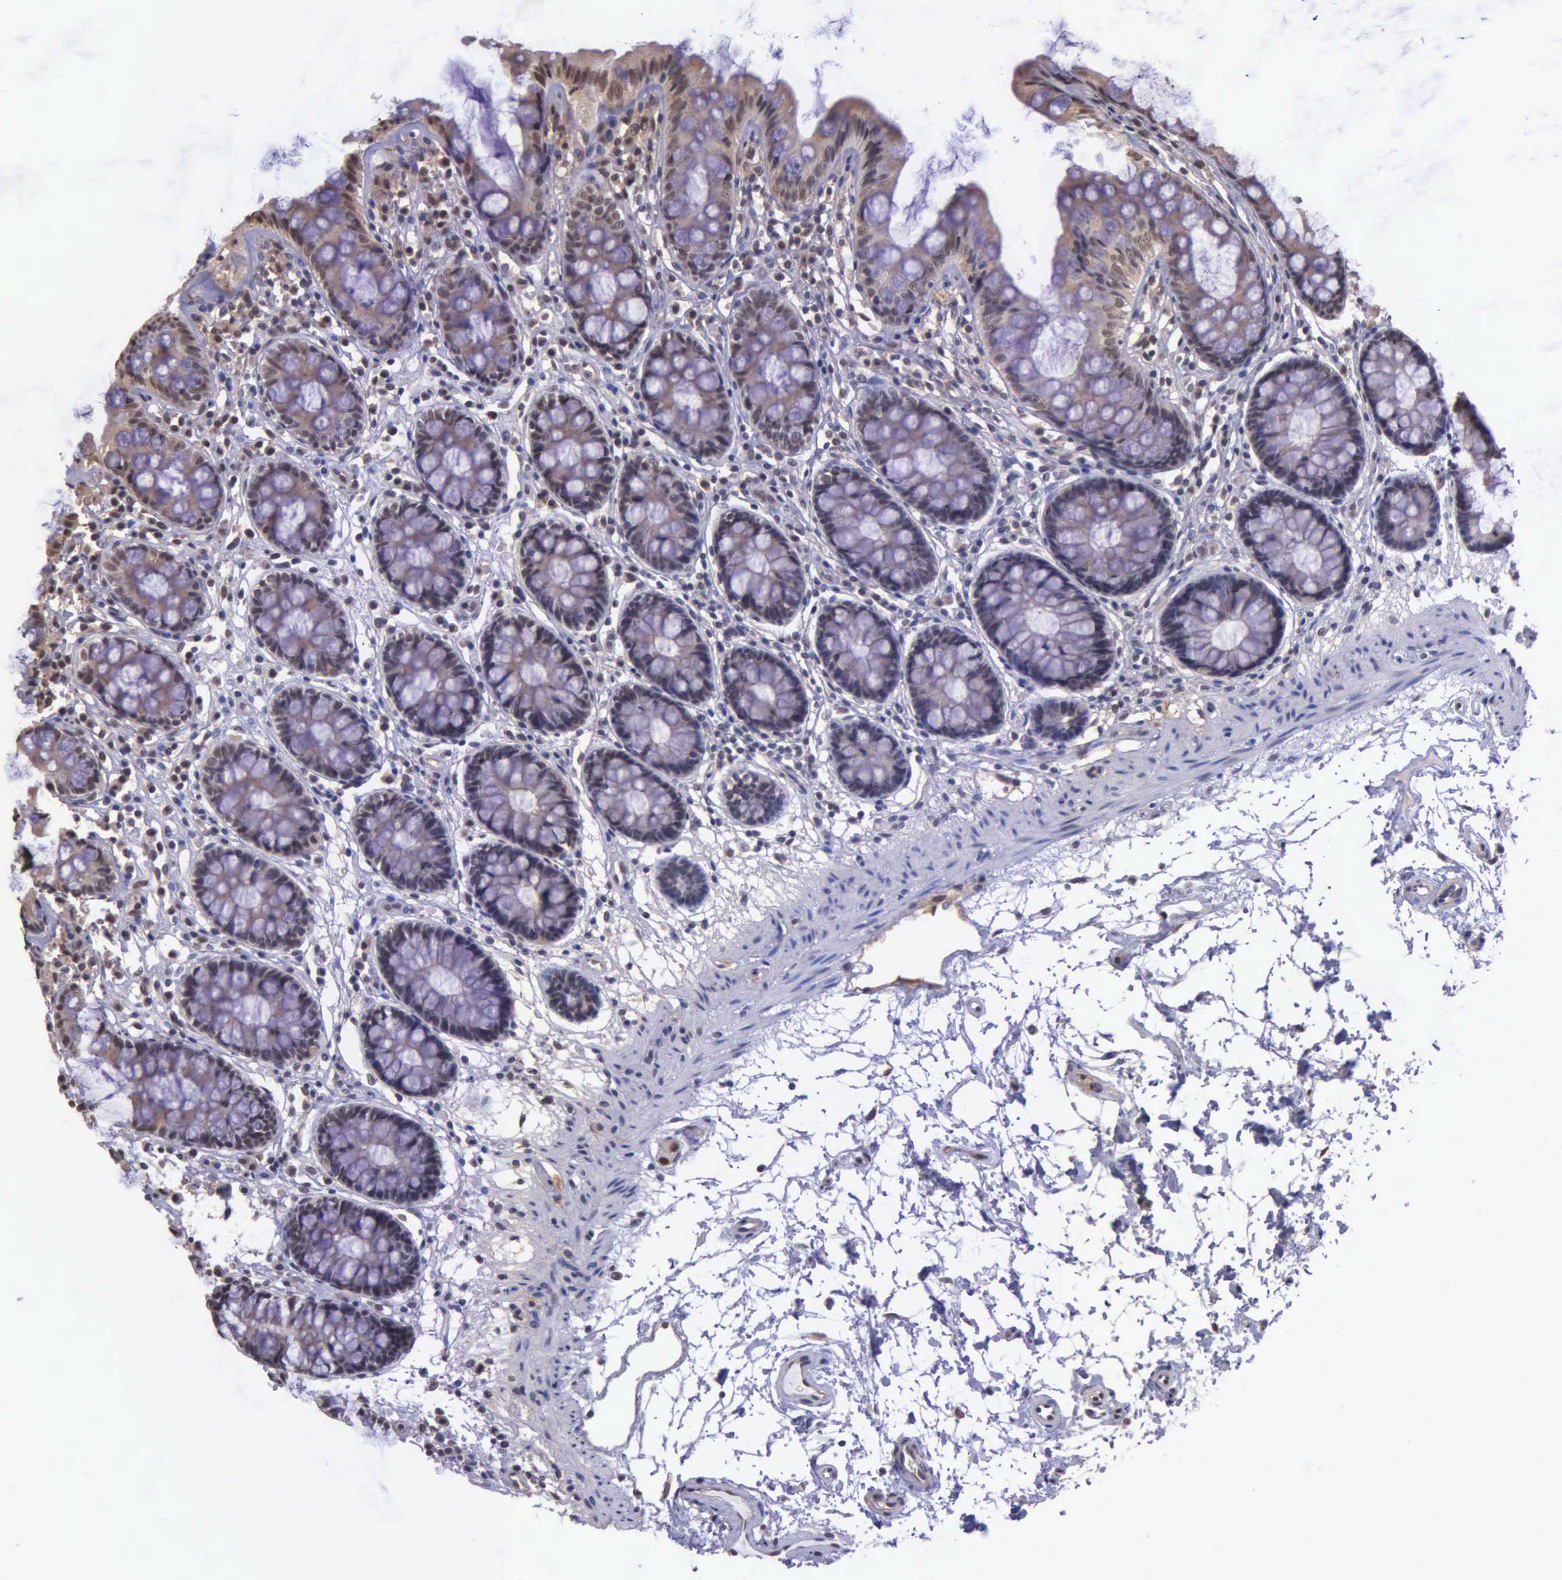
{"staining": {"intensity": "moderate", "quantity": ">75%", "location": "nuclear"}, "tissue": "colon", "cell_type": "Endothelial cells", "image_type": "normal", "snomed": [{"axis": "morphology", "description": "Normal tissue, NOS"}, {"axis": "topography", "description": "Colon"}], "caption": "Colon stained with DAB immunohistochemistry (IHC) exhibits medium levels of moderate nuclear expression in approximately >75% of endothelial cells. (IHC, brightfield microscopy, high magnification).", "gene": "PSMC1", "patient": {"sex": "female", "age": 52}}